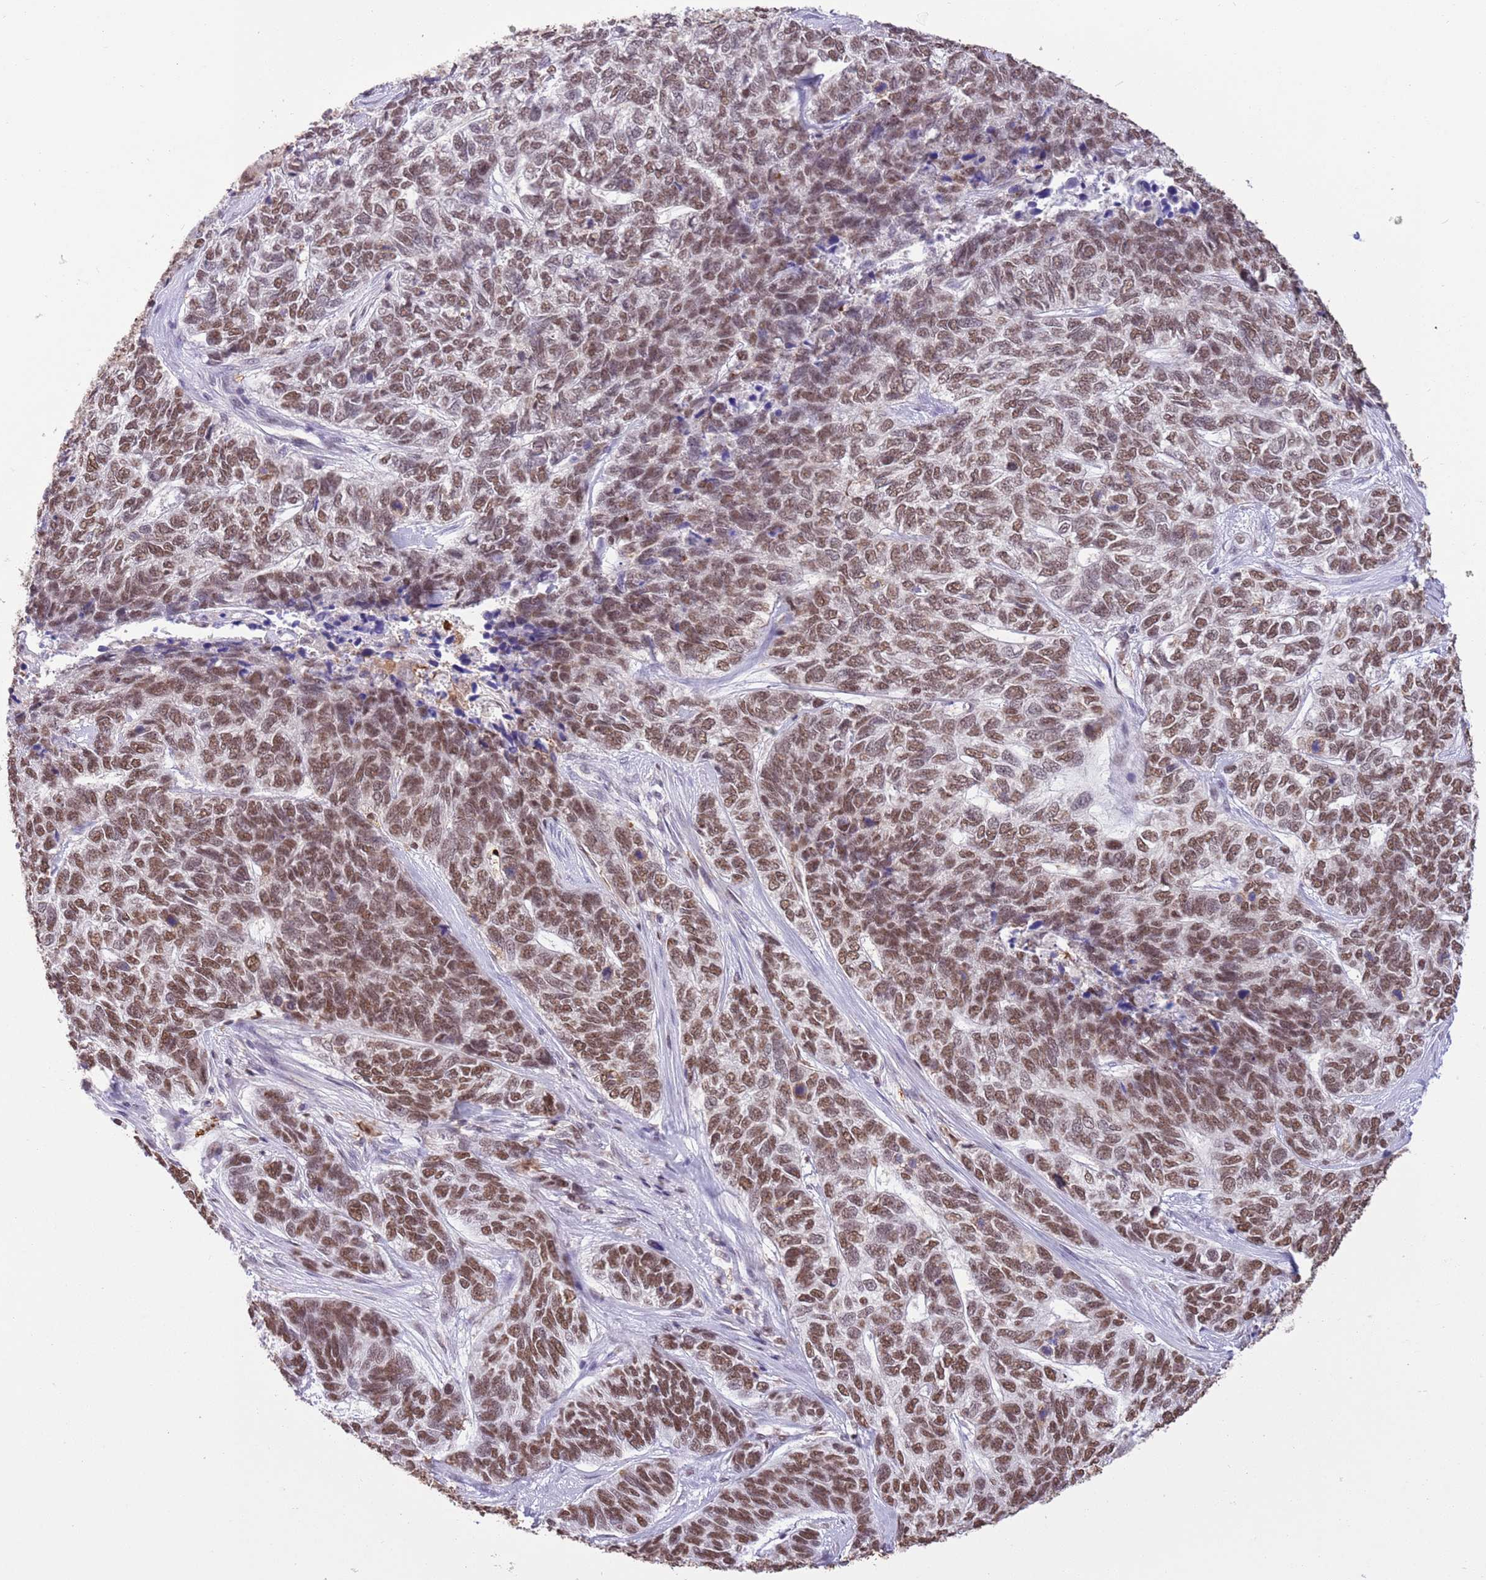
{"staining": {"intensity": "moderate", "quantity": ">75%", "location": "nuclear"}, "tissue": "skin cancer", "cell_type": "Tumor cells", "image_type": "cancer", "snomed": [{"axis": "morphology", "description": "Basal cell carcinoma"}, {"axis": "topography", "description": "Skin"}], "caption": "Moderate nuclear staining for a protein is identified in about >75% of tumor cells of basal cell carcinoma (skin) using IHC.", "gene": "TRIM32", "patient": {"sex": "female", "age": 65}}